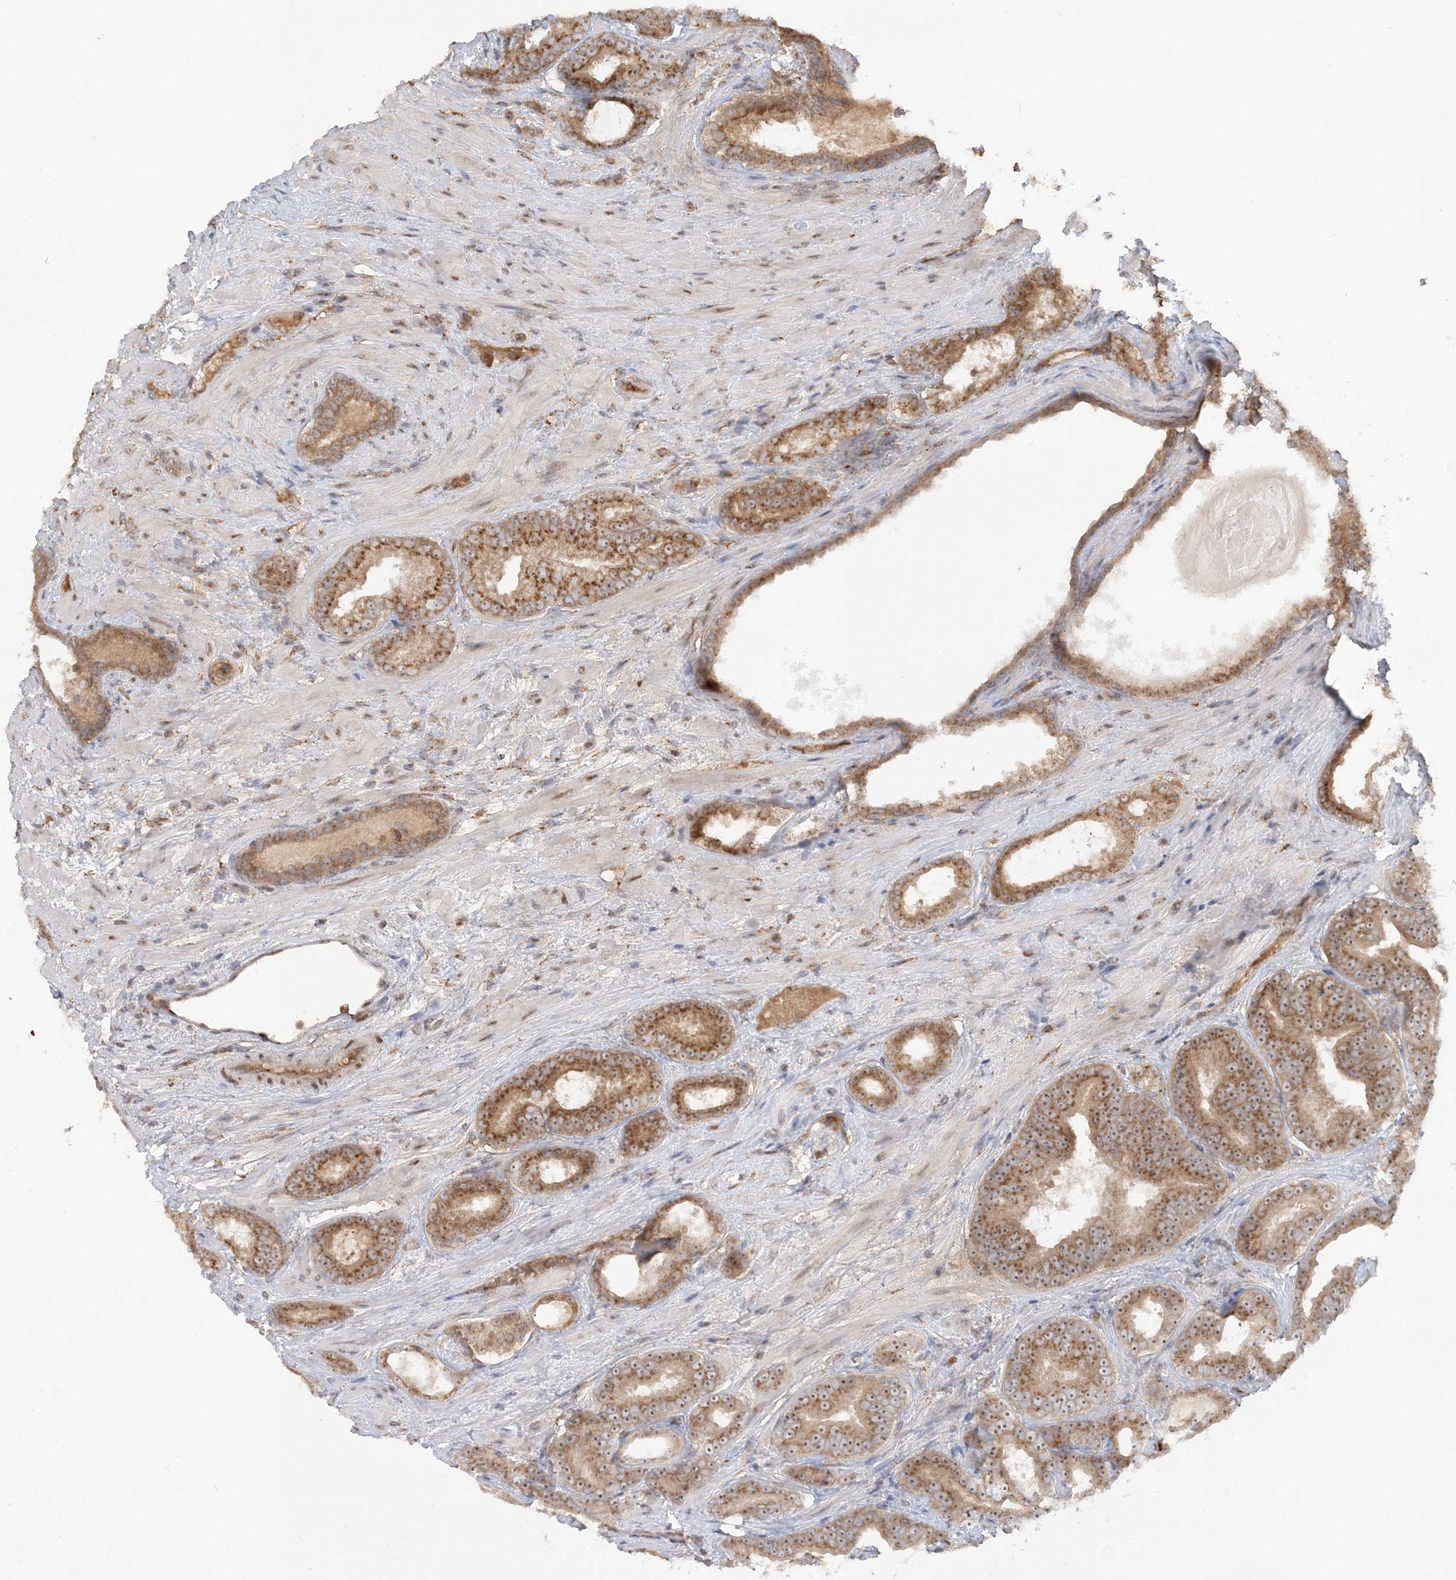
{"staining": {"intensity": "moderate", "quantity": ">75%", "location": "cytoplasmic/membranous,nuclear"}, "tissue": "prostate cancer", "cell_type": "Tumor cells", "image_type": "cancer", "snomed": [{"axis": "morphology", "description": "Adenocarcinoma, High grade"}, {"axis": "topography", "description": "Prostate"}], "caption": "Protein staining exhibits moderate cytoplasmic/membranous and nuclear positivity in approximately >75% of tumor cells in high-grade adenocarcinoma (prostate). (brown staining indicates protein expression, while blue staining denotes nuclei).", "gene": "AP1AR", "patient": {"sex": "male", "age": 66}}